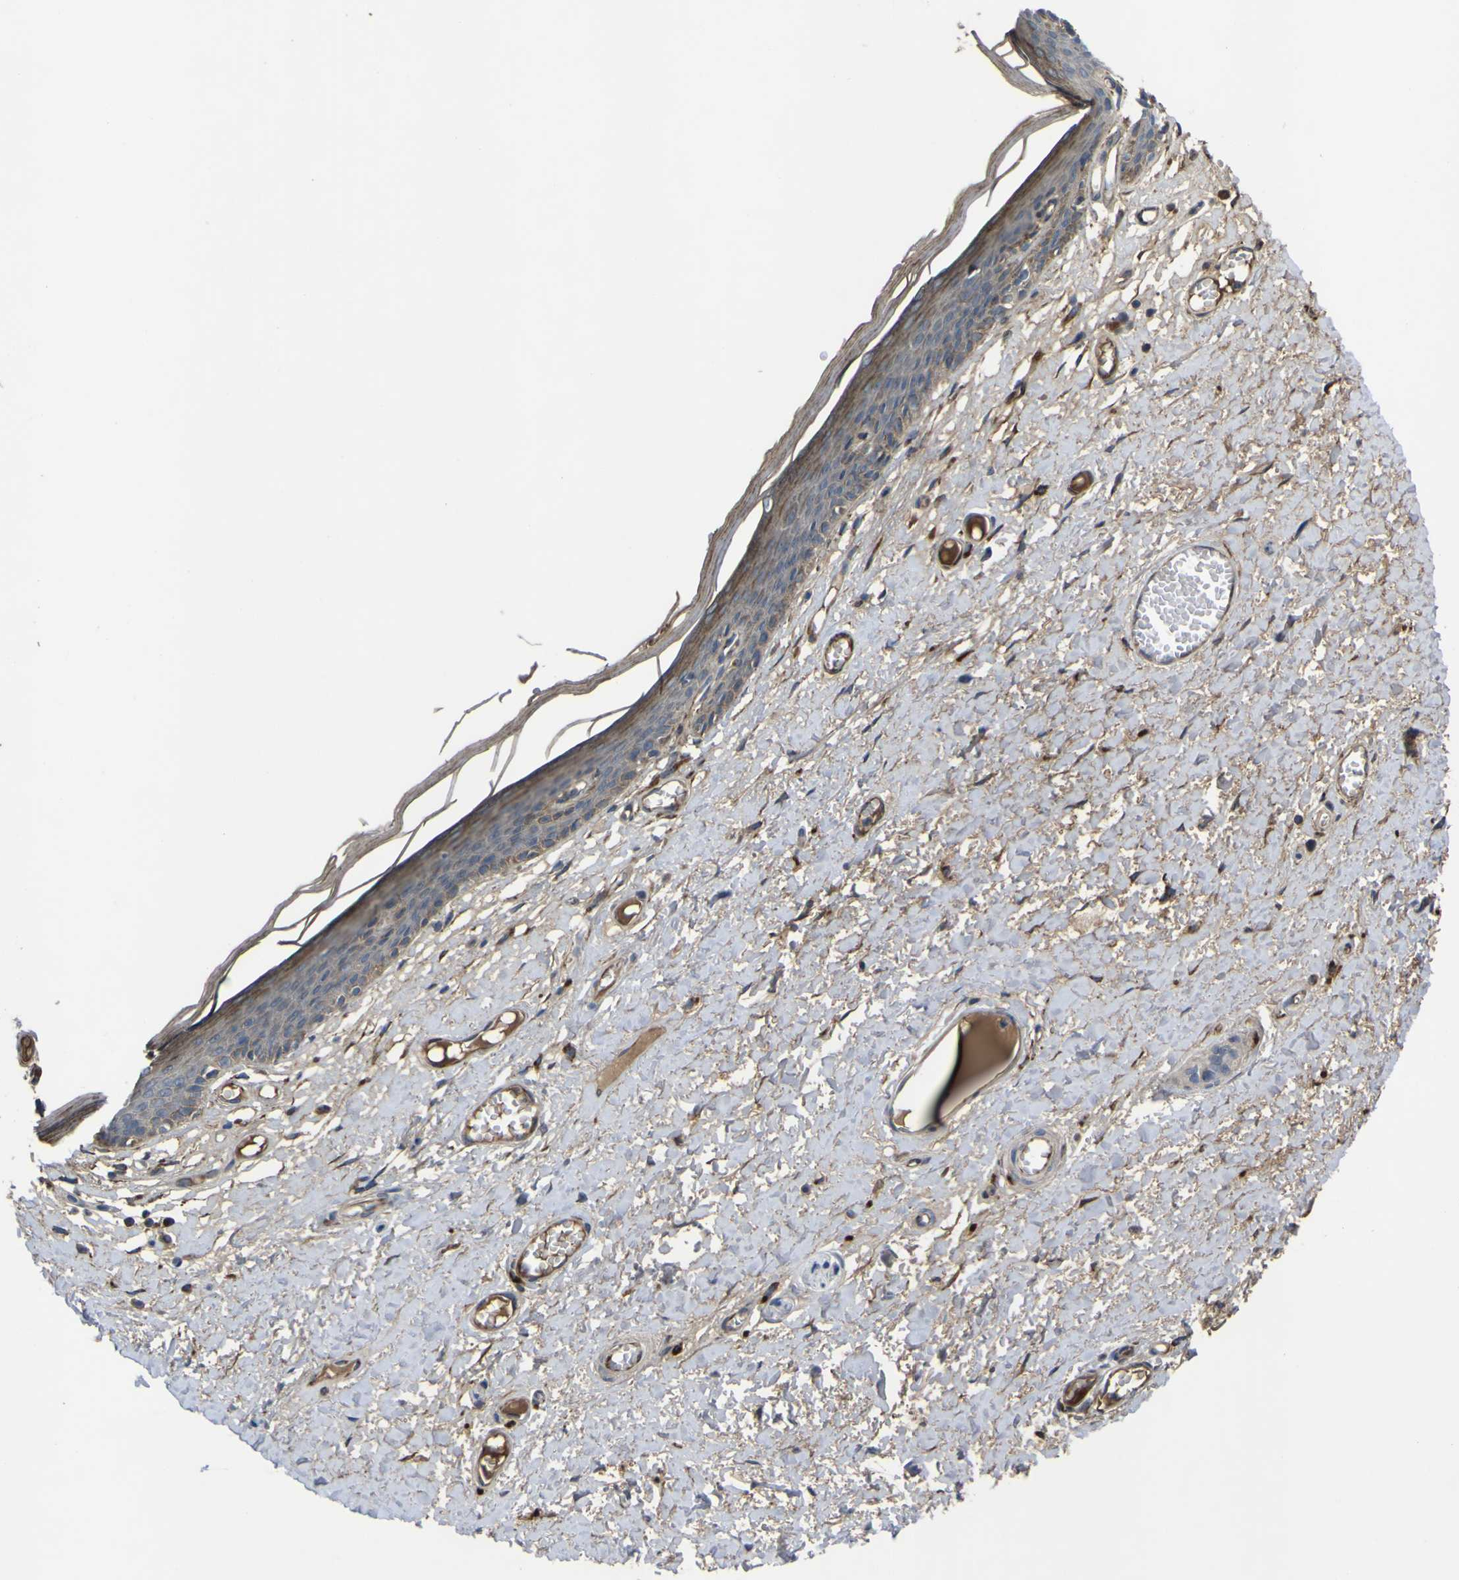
{"staining": {"intensity": "moderate", "quantity": "25%-75%", "location": "cytoplasmic/membranous"}, "tissue": "skin", "cell_type": "Epidermal cells", "image_type": "normal", "snomed": [{"axis": "morphology", "description": "Normal tissue, NOS"}, {"axis": "topography", "description": "Vulva"}], "caption": "This histopathology image shows immunohistochemistry staining of unremarkable skin, with medium moderate cytoplasmic/membranous expression in about 25%-75% of epidermal cells.", "gene": "GPLD1", "patient": {"sex": "female", "age": 54}}